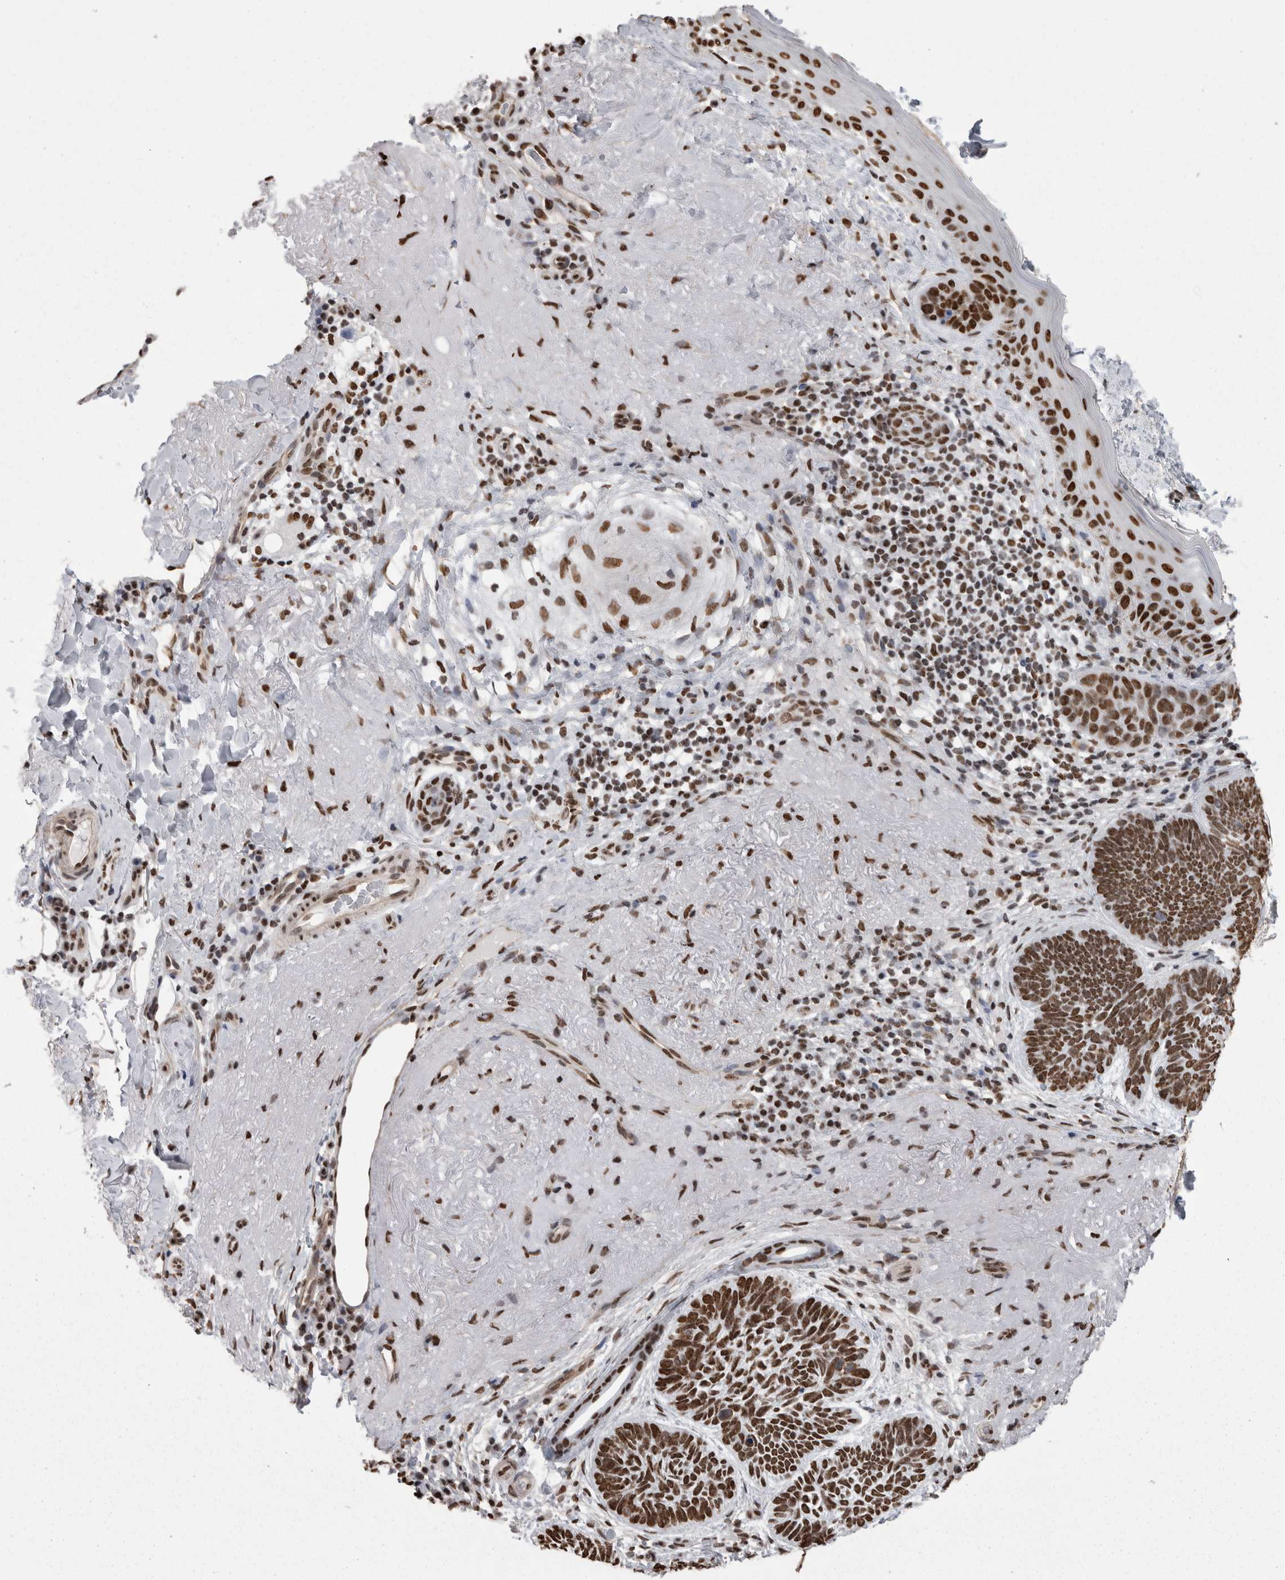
{"staining": {"intensity": "strong", "quantity": ">75%", "location": "nuclear"}, "tissue": "skin cancer", "cell_type": "Tumor cells", "image_type": "cancer", "snomed": [{"axis": "morphology", "description": "Basal cell carcinoma"}, {"axis": "topography", "description": "Skin"}], "caption": "Protein expression analysis of human skin basal cell carcinoma reveals strong nuclear expression in about >75% of tumor cells. Using DAB (3,3'-diaminobenzidine) (brown) and hematoxylin (blue) stains, captured at high magnification using brightfield microscopy.", "gene": "HNRNPM", "patient": {"sex": "female", "age": 85}}